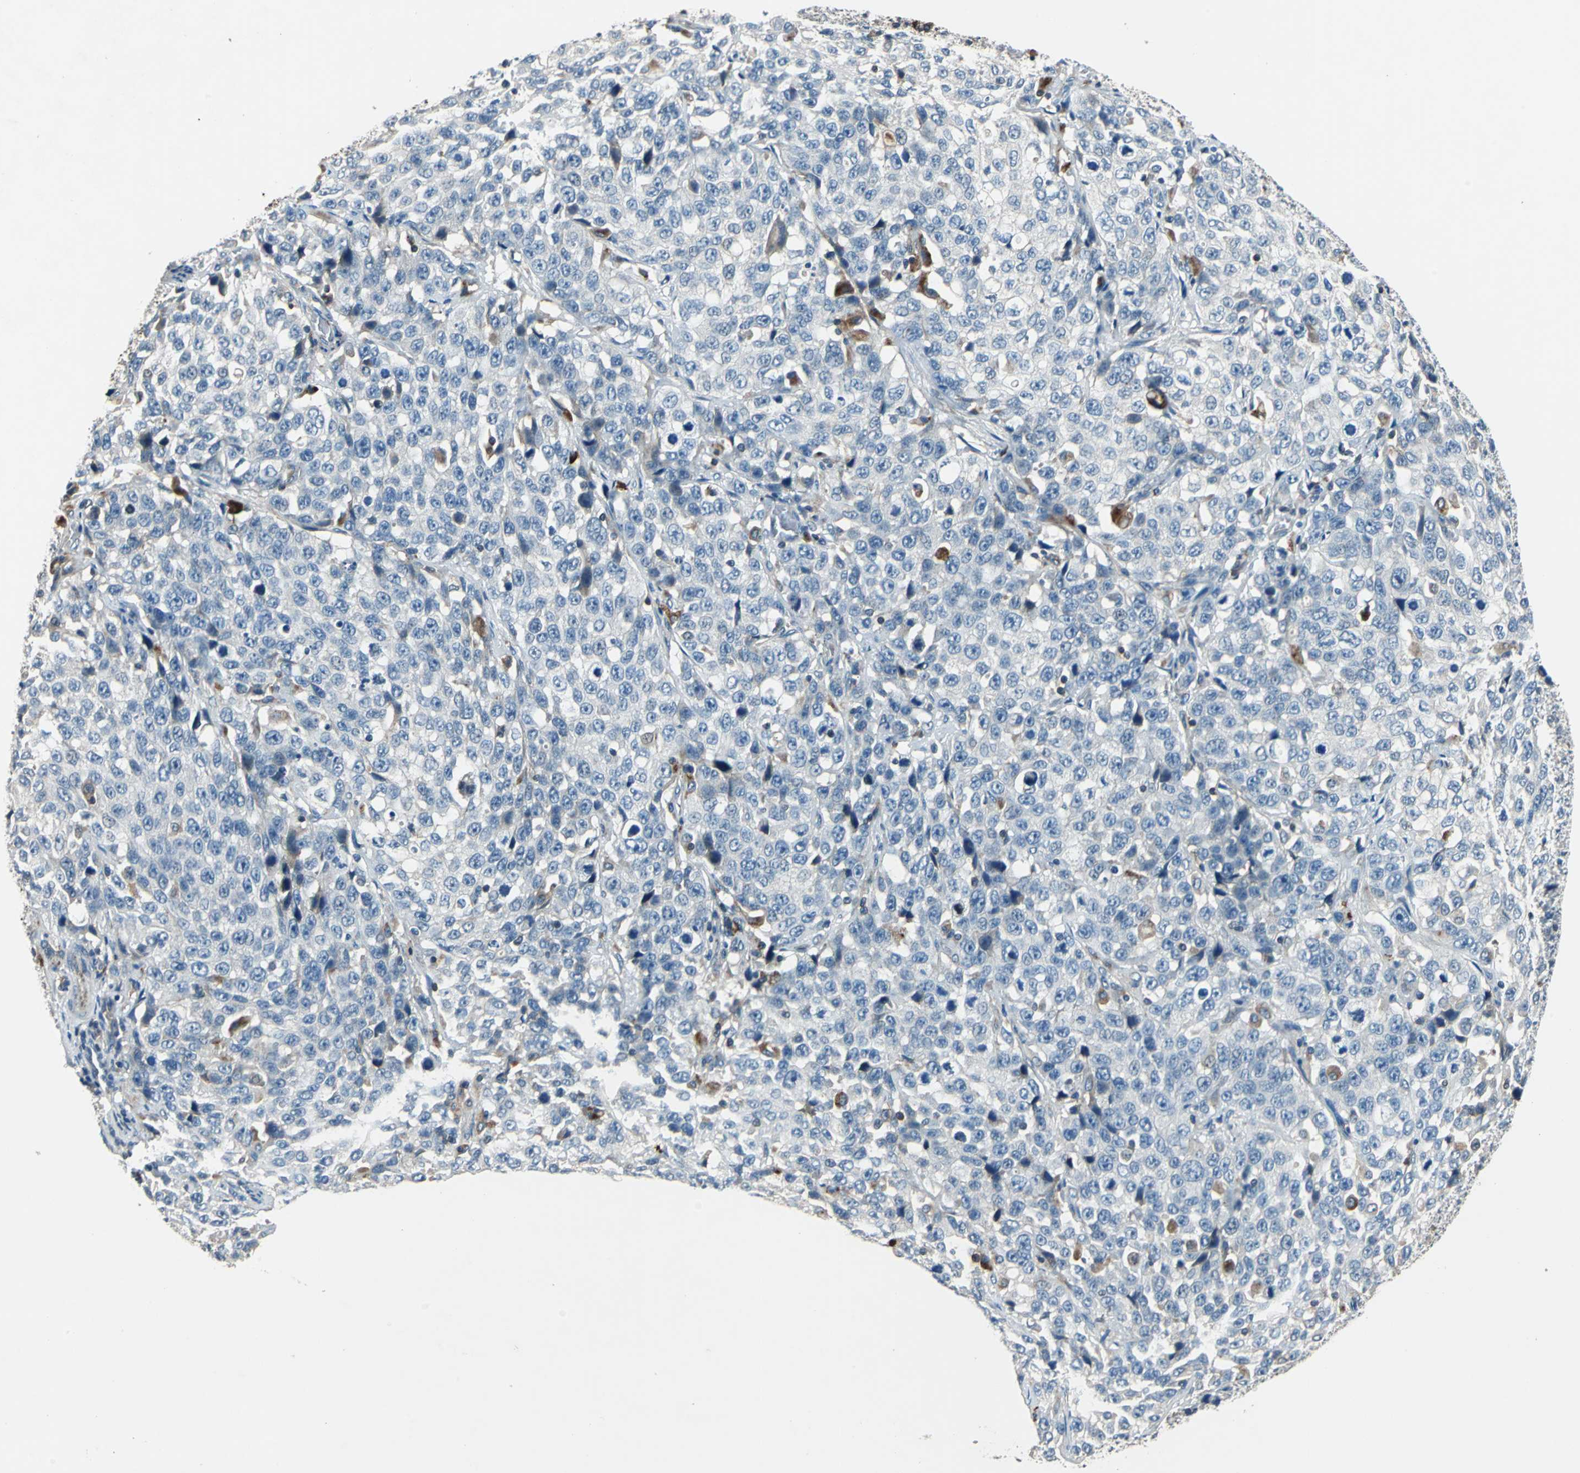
{"staining": {"intensity": "negative", "quantity": "none", "location": "none"}, "tissue": "stomach cancer", "cell_type": "Tumor cells", "image_type": "cancer", "snomed": [{"axis": "morphology", "description": "Normal tissue, NOS"}, {"axis": "morphology", "description": "Adenocarcinoma, NOS"}, {"axis": "topography", "description": "Stomach"}], "caption": "This is an IHC image of human stomach adenocarcinoma. There is no expression in tumor cells.", "gene": "SLC19A2", "patient": {"sex": "male", "age": 48}}